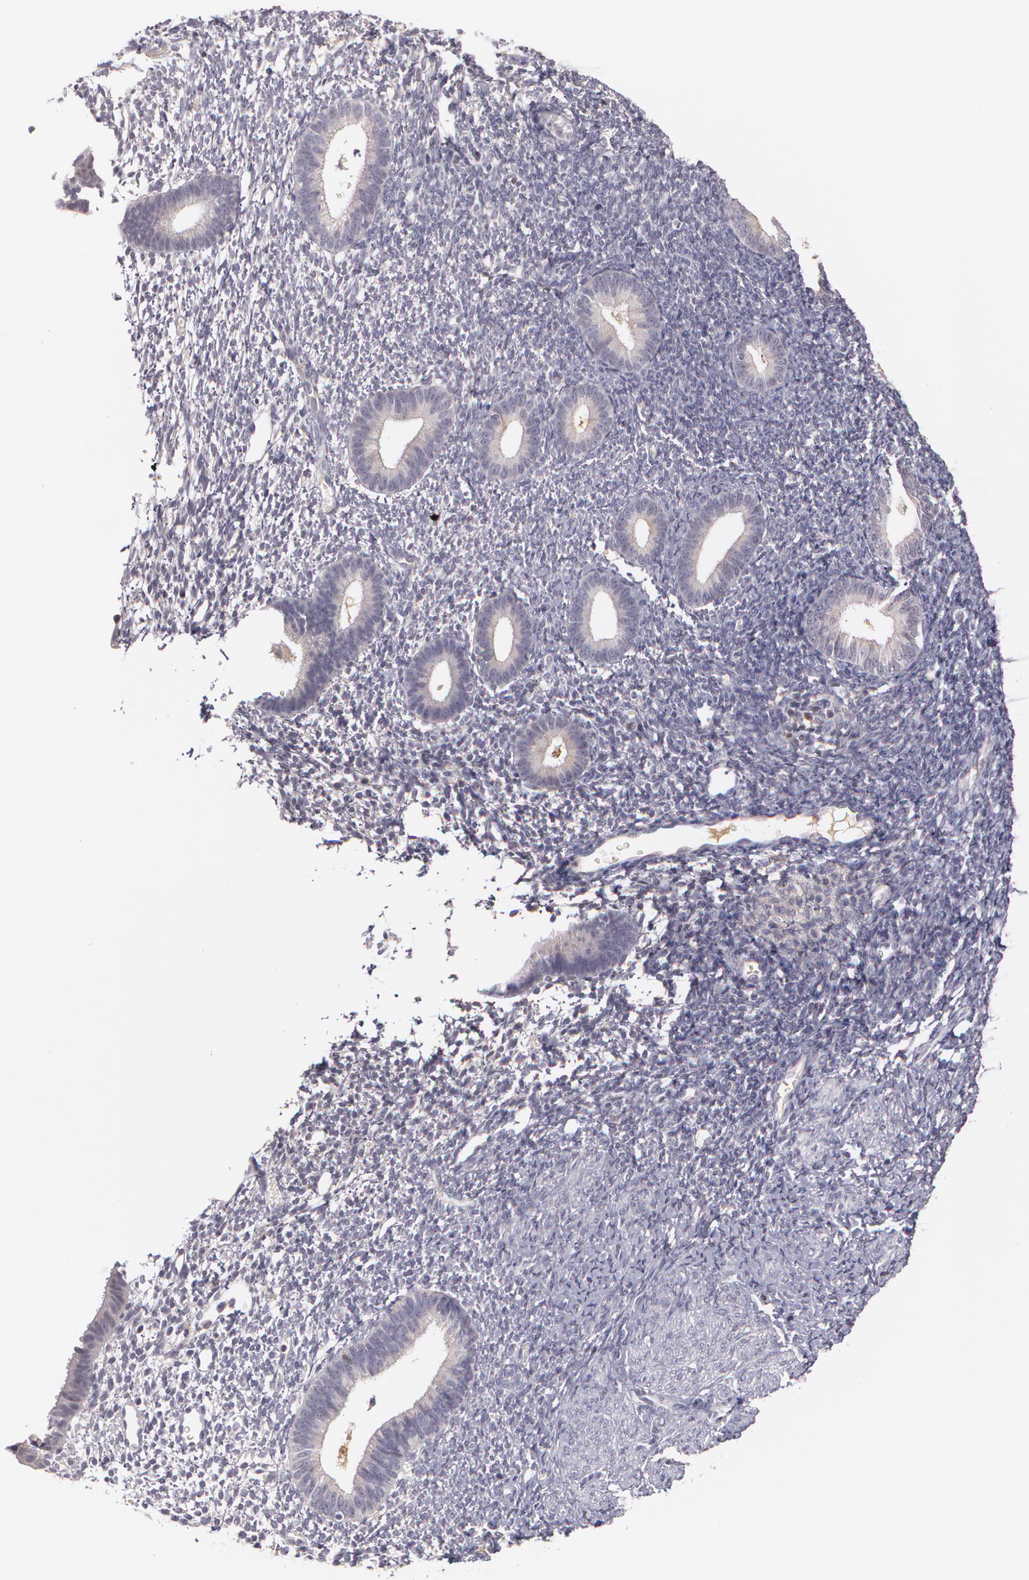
{"staining": {"intensity": "negative", "quantity": "none", "location": "none"}, "tissue": "endometrium", "cell_type": "Cells in endometrial stroma", "image_type": "normal", "snomed": [{"axis": "morphology", "description": "Normal tissue, NOS"}, {"axis": "topography", "description": "Smooth muscle"}, {"axis": "topography", "description": "Endometrium"}], "caption": "Immunohistochemical staining of normal endometrium displays no significant staining in cells in endometrial stroma. (Brightfield microscopy of DAB IHC at high magnification).", "gene": "LRG1", "patient": {"sex": "female", "age": 57}}